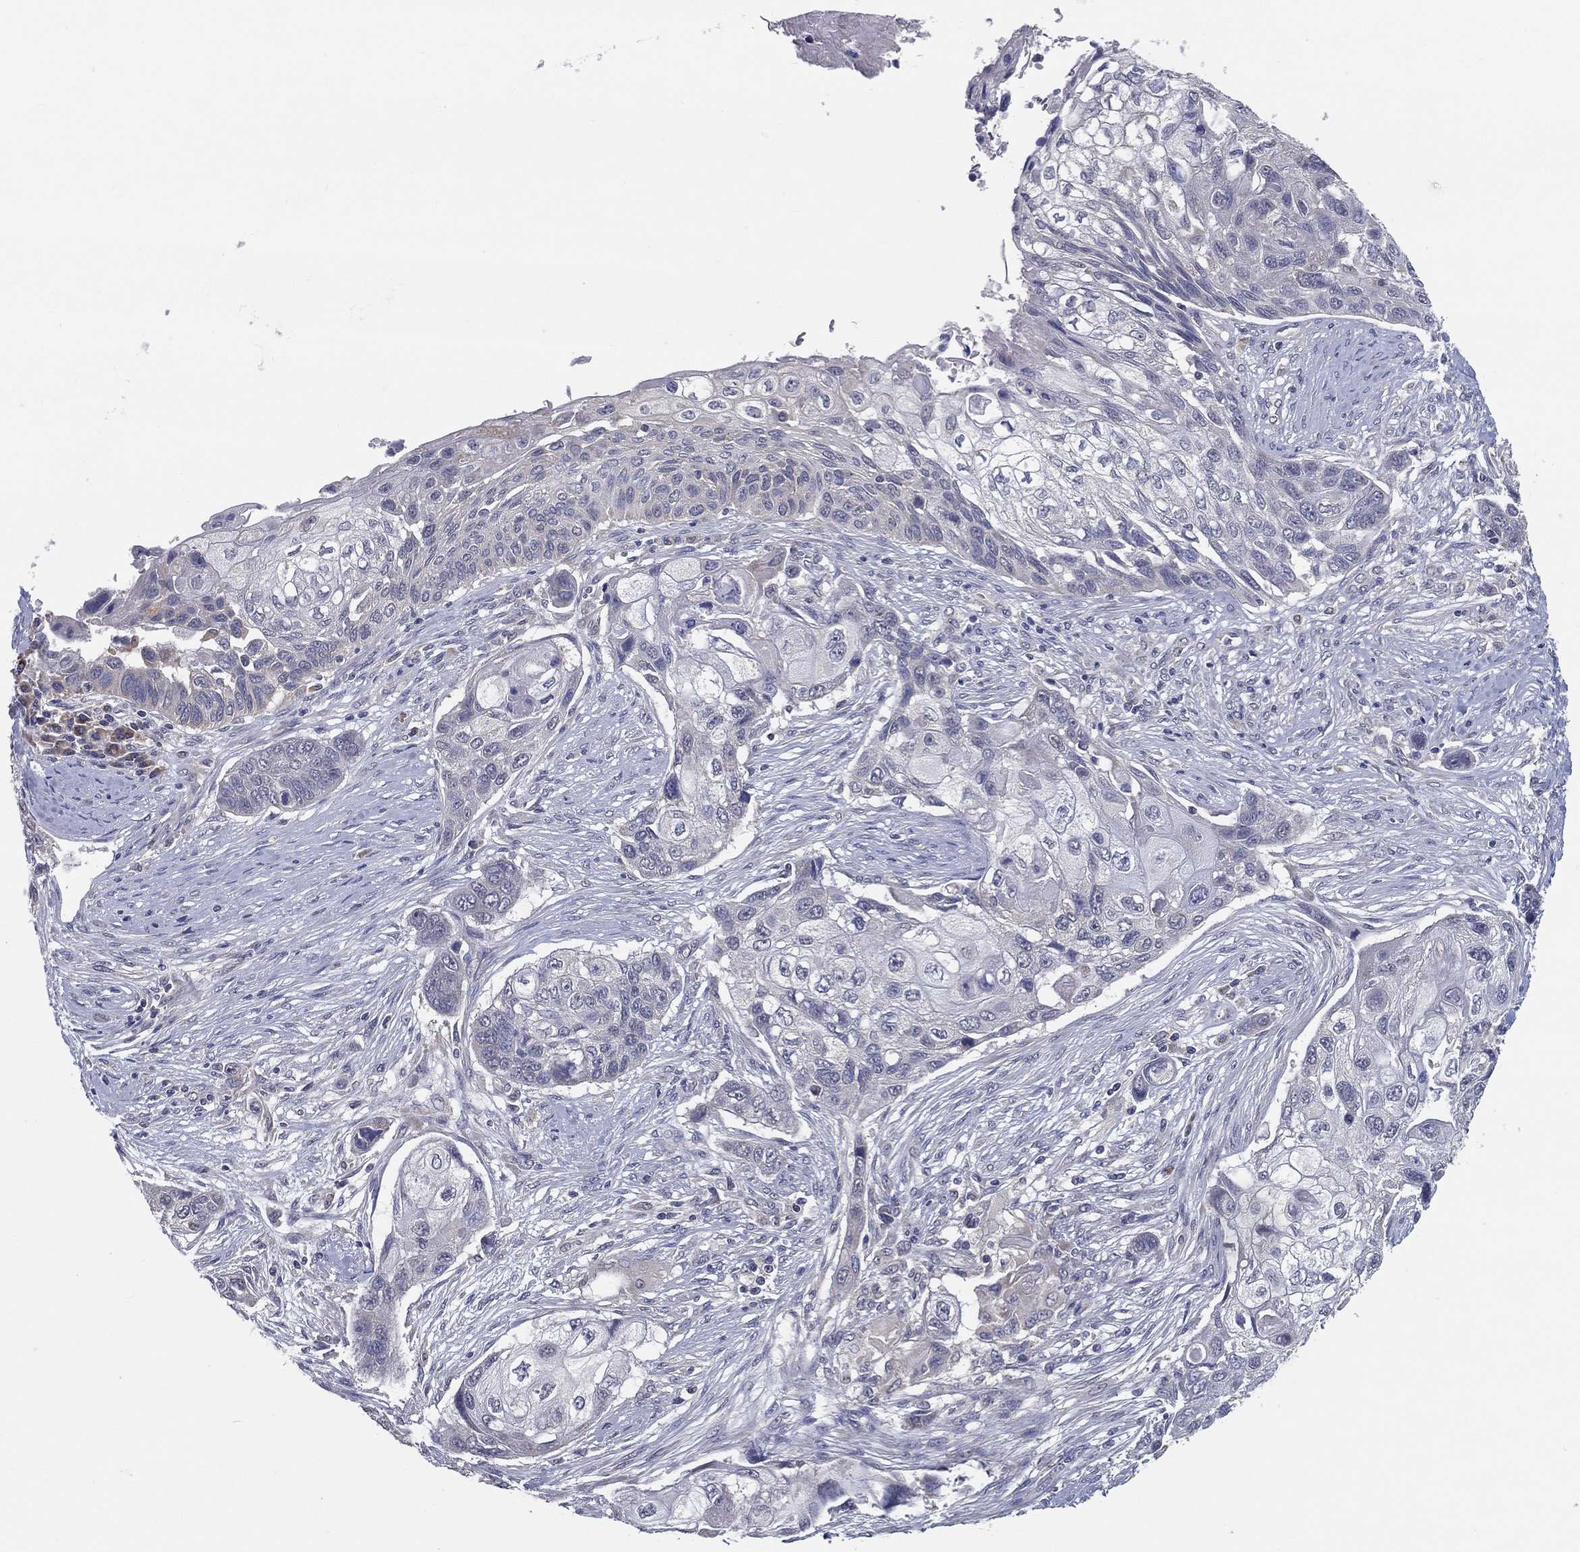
{"staining": {"intensity": "negative", "quantity": "none", "location": "none"}, "tissue": "lung cancer", "cell_type": "Tumor cells", "image_type": "cancer", "snomed": [{"axis": "morphology", "description": "Normal tissue, NOS"}, {"axis": "morphology", "description": "Squamous cell carcinoma, NOS"}, {"axis": "topography", "description": "Bronchus"}, {"axis": "topography", "description": "Lung"}], "caption": "Micrograph shows no protein expression in tumor cells of lung cancer (squamous cell carcinoma) tissue. Nuclei are stained in blue.", "gene": "PCSK1", "patient": {"sex": "male", "age": 69}}